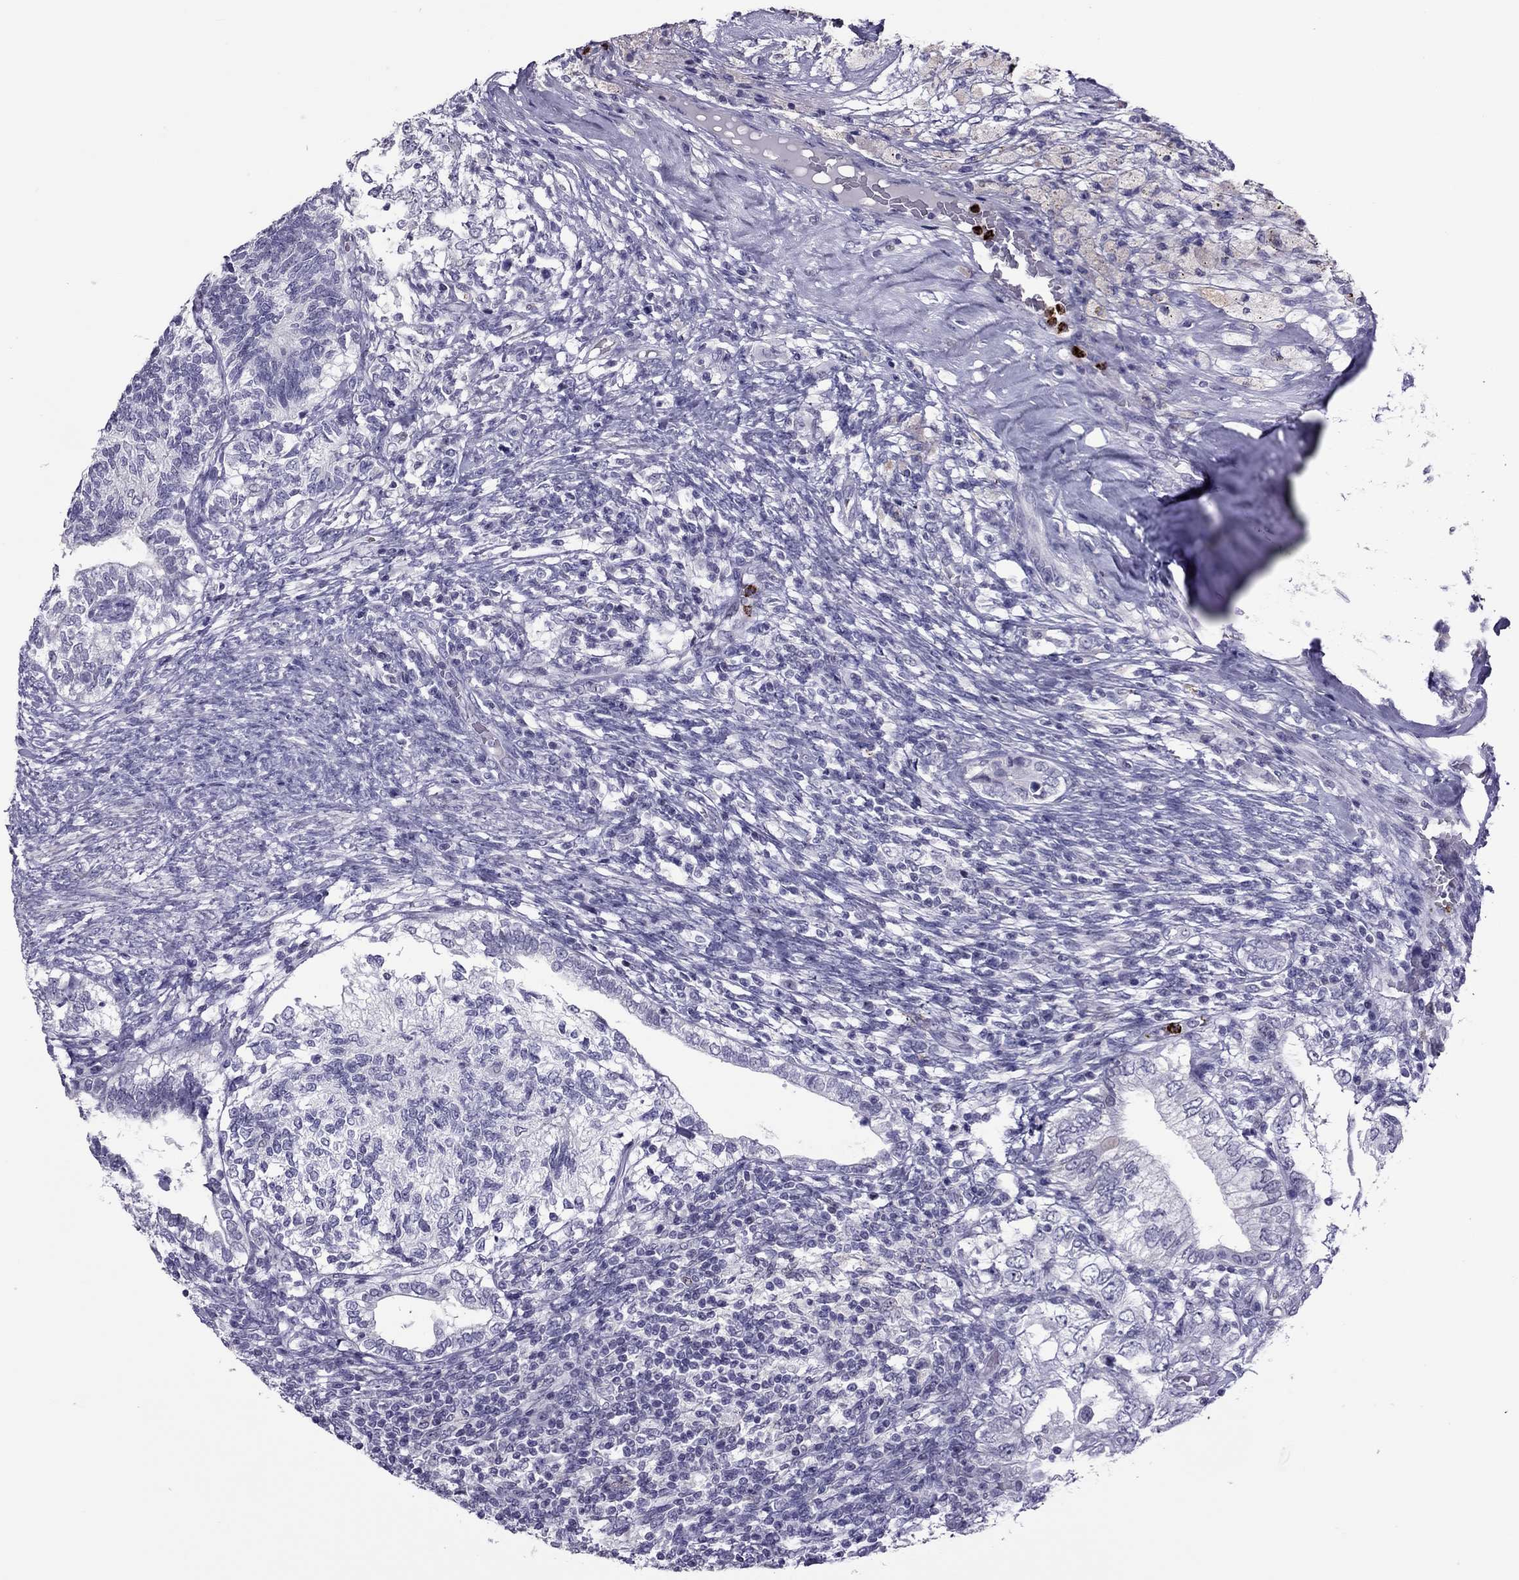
{"staining": {"intensity": "negative", "quantity": "none", "location": "none"}, "tissue": "testis cancer", "cell_type": "Tumor cells", "image_type": "cancer", "snomed": [{"axis": "morphology", "description": "Seminoma, NOS"}, {"axis": "morphology", "description": "Carcinoma, Embryonal, NOS"}, {"axis": "topography", "description": "Testis"}], "caption": "Embryonal carcinoma (testis) was stained to show a protein in brown. There is no significant staining in tumor cells.", "gene": "CCL27", "patient": {"sex": "male", "age": 41}}